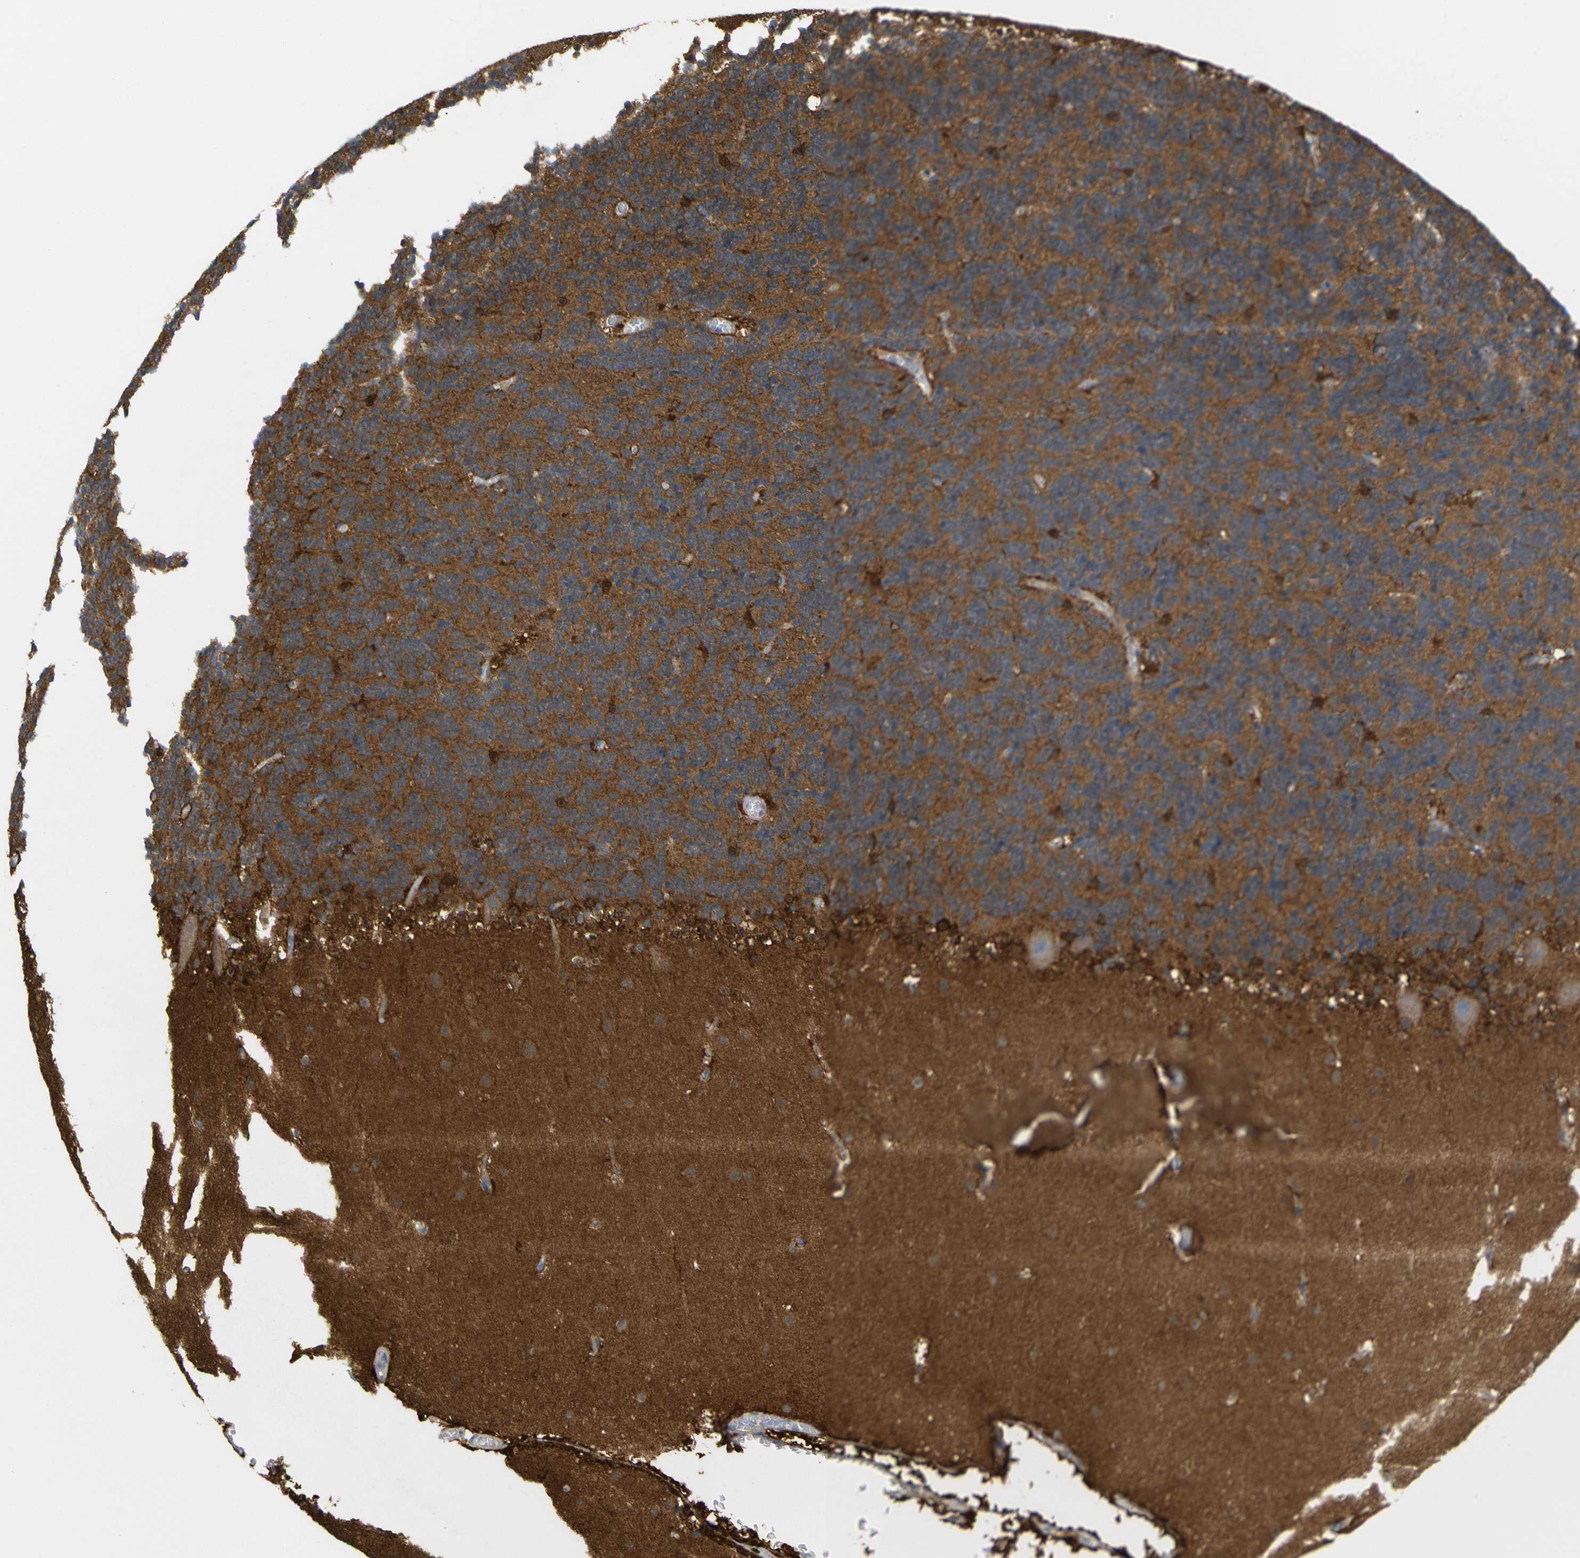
{"staining": {"intensity": "moderate", "quantity": ">75%", "location": "cytoplasmic/membranous"}, "tissue": "cerebellum", "cell_type": "Cells in granular layer", "image_type": "normal", "snomed": [{"axis": "morphology", "description": "Normal tissue, NOS"}, {"axis": "topography", "description": "Cerebellum"}], "caption": "Immunohistochemical staining of benign human cerebellum demonstrates >75% levels of moderate cytoplasmic/membranous protein expression in approximately >75% of cells in granular layer. The protein is shown in brown color, while the nuclei are stained blue.", "gene": "PEBP1", "patient": {"sex": "male", "age": 45}}